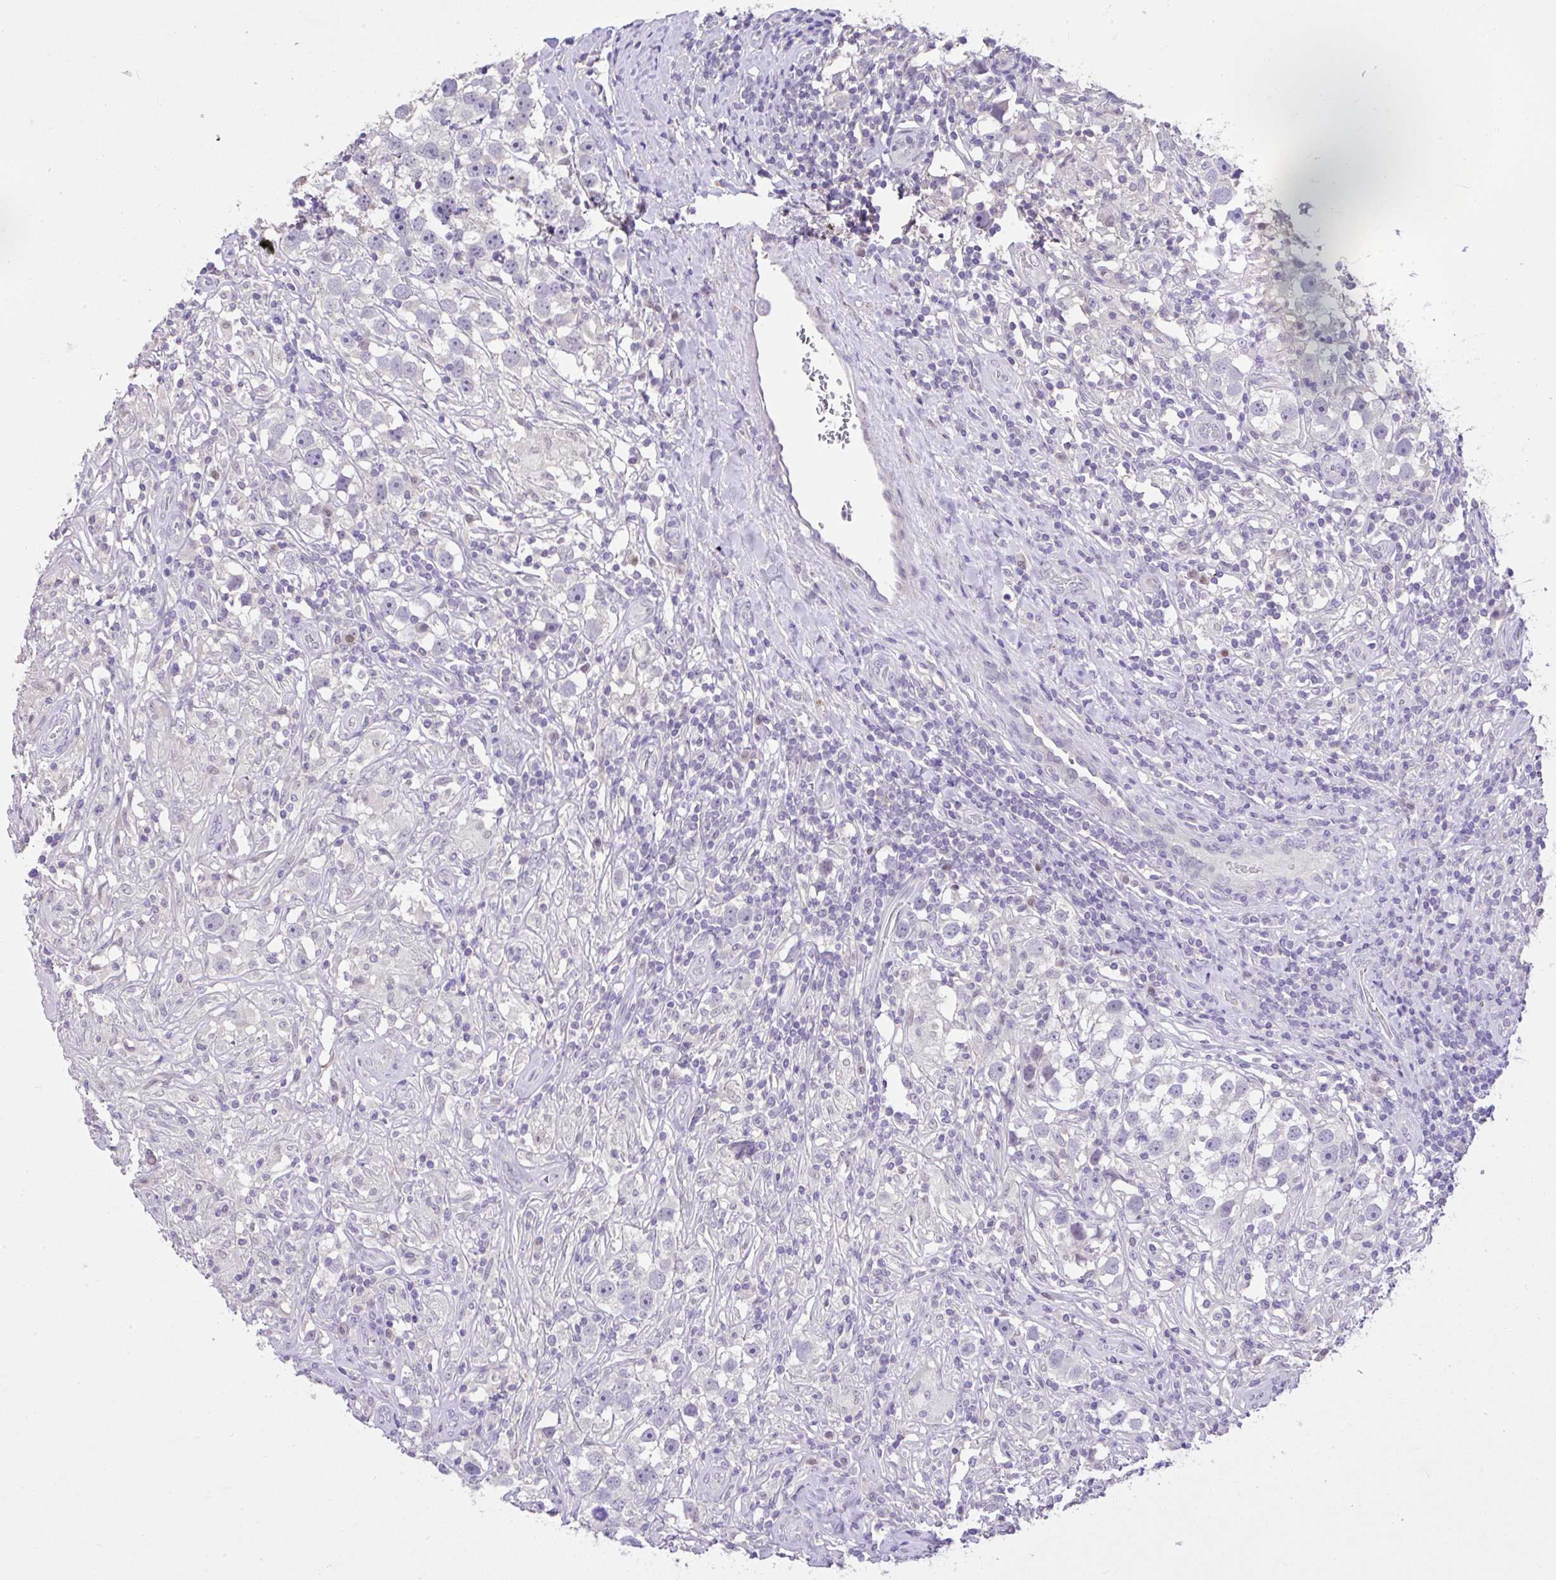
{"staining": {"intensity": "negative", "quantity": "none", "location": "none"}, "tissue": "testis cancer", "cell_type": "Tumor cells", "image_type": "cancer", "snomed": [{"axis": "morphology", "description": "Seminoma, NOS"}, {"axis": "topography", "description": "Testis"}], "caption": "Immunohistochemical staining of human seminoma (testis) reveals no significant expression in tumor cells. (Brightfield microscopy of DAB (3,3'-diaminobenzidine) immunohistochemistry at high magnification).", "gene": "CTU1", "patient": {"sex": "male", "age": 49}}